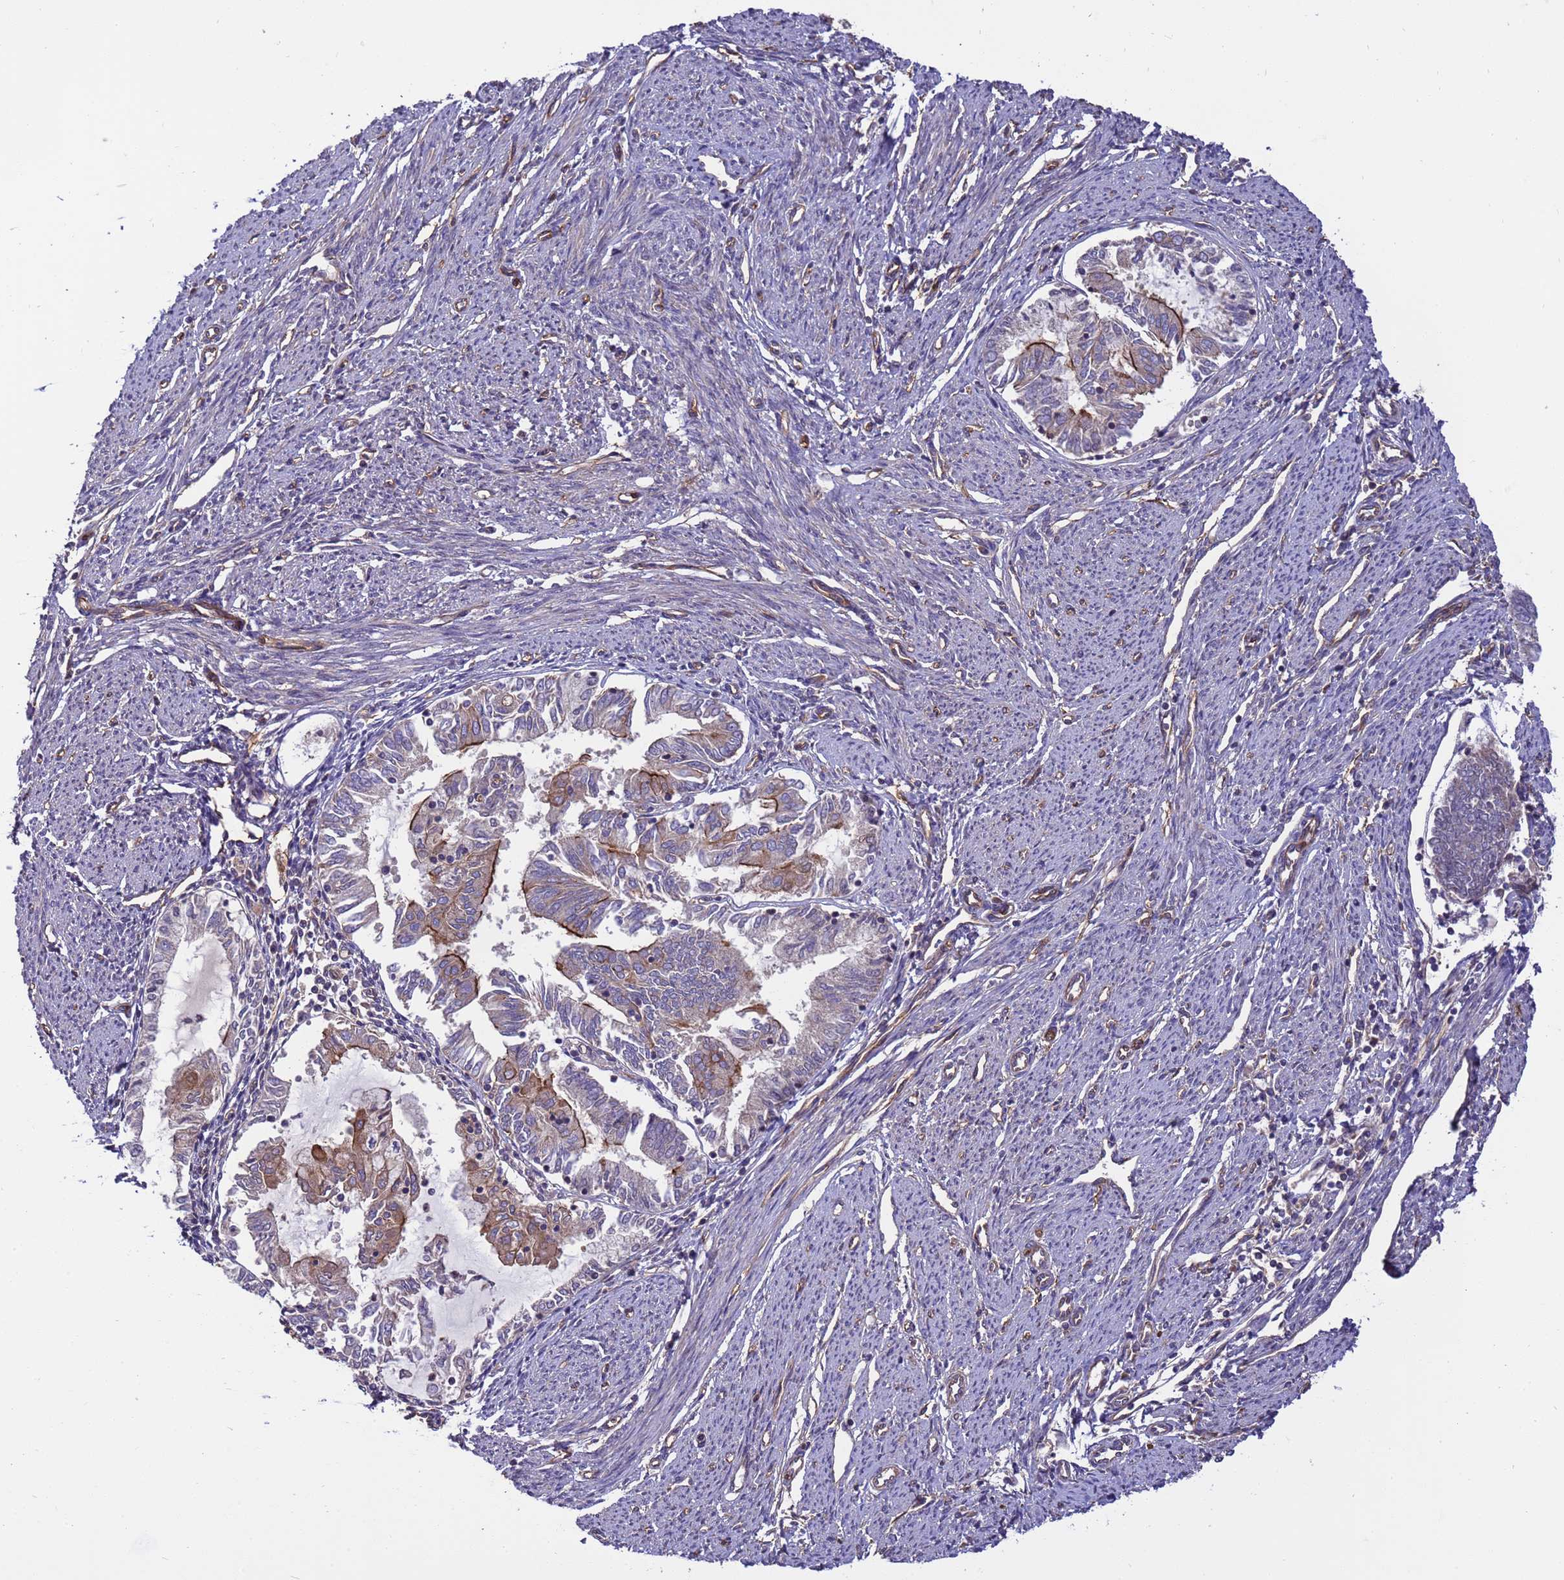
{"staining": {"intensity": "strong", "quantity": "<25%", "location": "cytoplasmic/membranous"}, "tissue": "endometrial cancer", "cell_type": "Tumor cells", "image_type": "cancer", "snomed": [{"axis": "morphology", "description": "Adenocarcinoma, NOS"}, {"axis": "topography", "description": "Endometrium"}], "caption": "Strong cytoplasmic/membranous expression for a protein is present in about <25% of tumor cells of endometrial cancer using immunohistochemistry.", "gene": "SMCO3", "patient": {"sex": "female", "age": 79}}